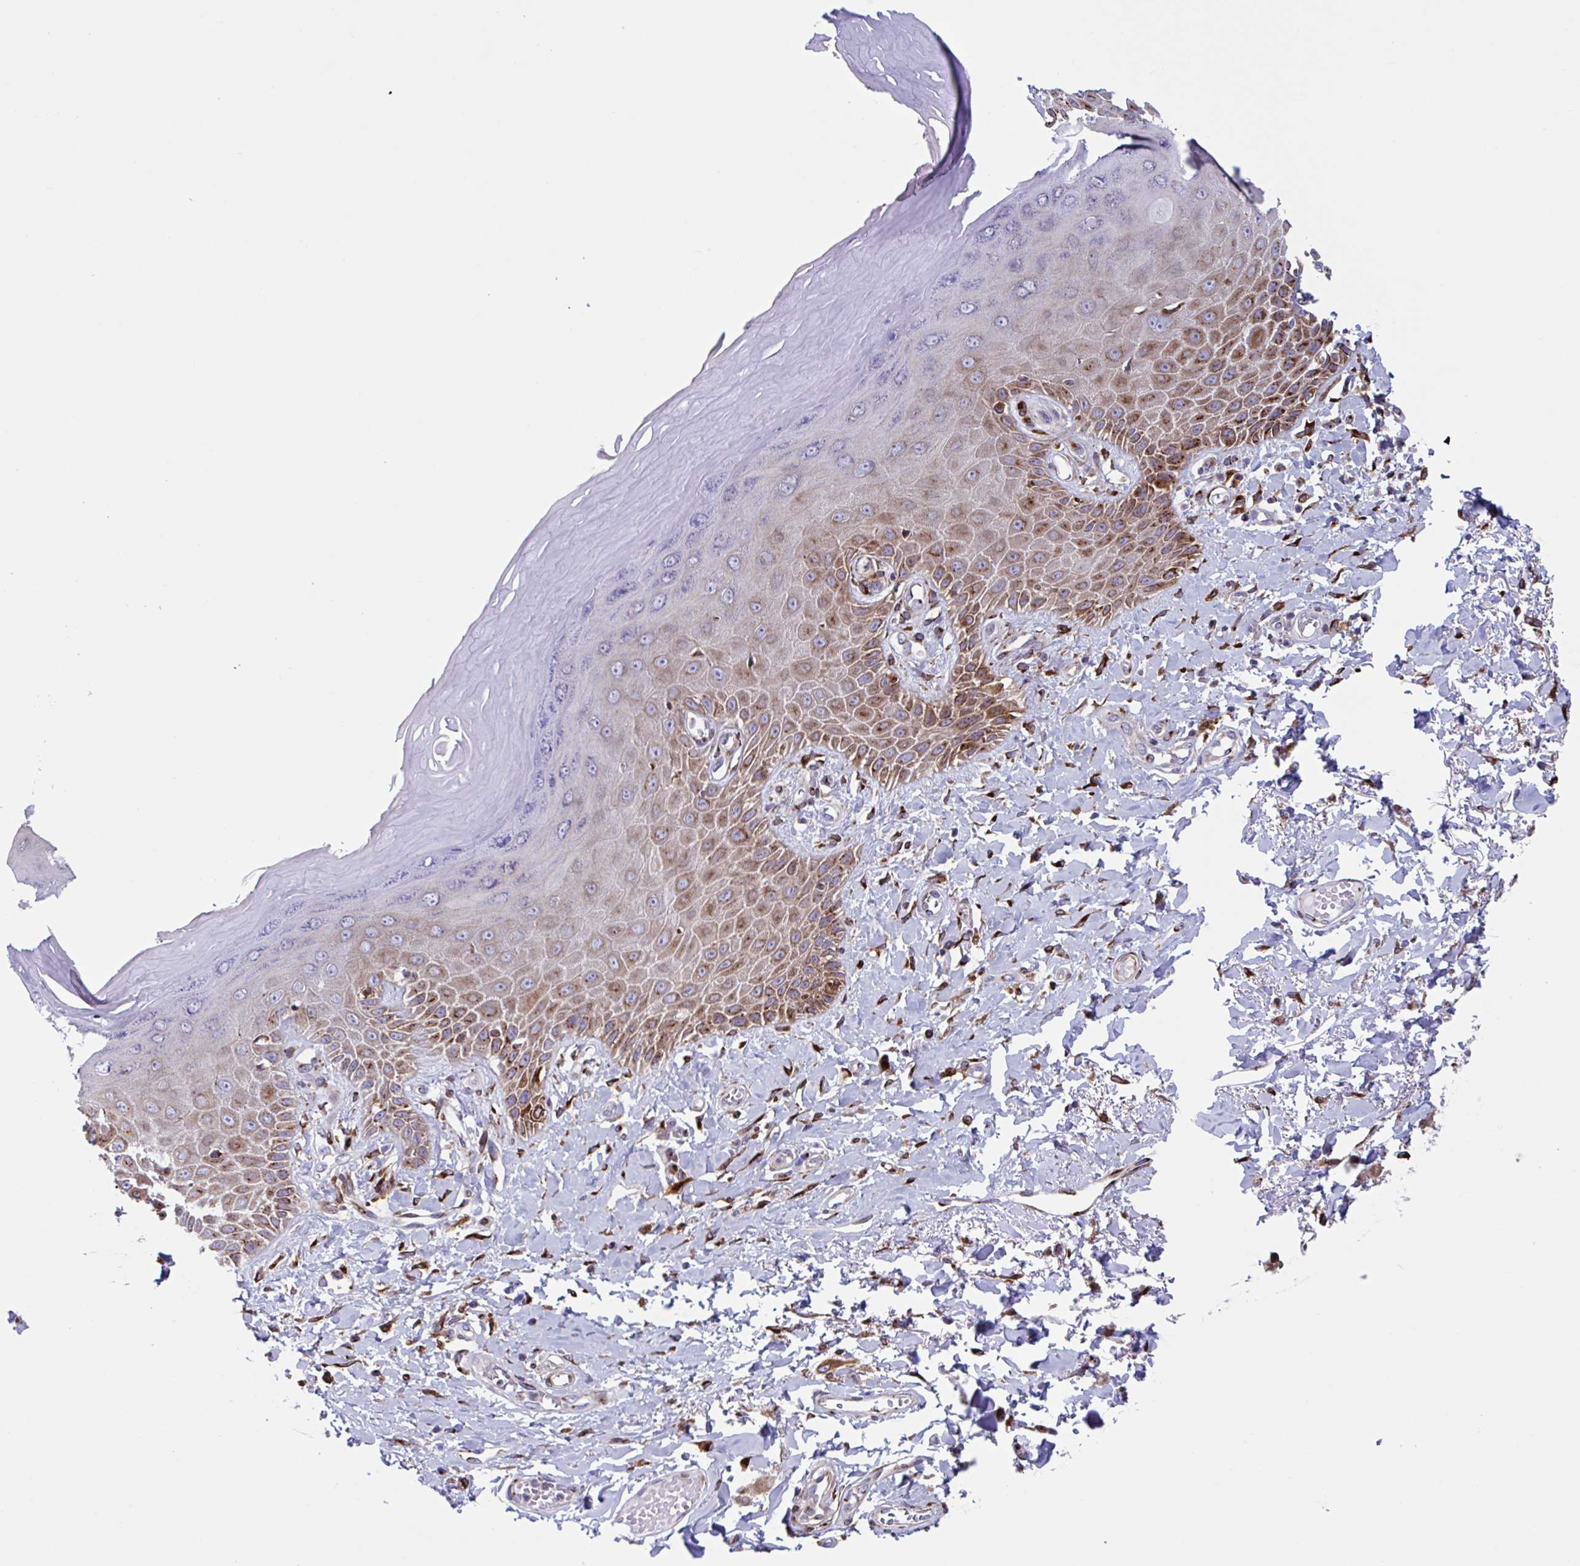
{"staining": {"intensity": "strong", "quantity": "25%-75%", "location": "cytoplasmic/membranous"}, "tissue": "skin", "cell_type": "Epidermal cells", "image_type": "normal", "snomed": [{"axis": "morphology", "description": "Normal tissue, NOS"}, {"axis": "topography", "description": "Anal"}, {"axis": "topography", "description": "Peripheral nerve tissue"}], "caption": "Strong cytoplasmic/membranous staining for a protein is present in about 25%-75% of epidermal cells of benign skin using immunohistochemistry.", "gene": "RFK", "patient": {"sex": "male", "age": 78}}